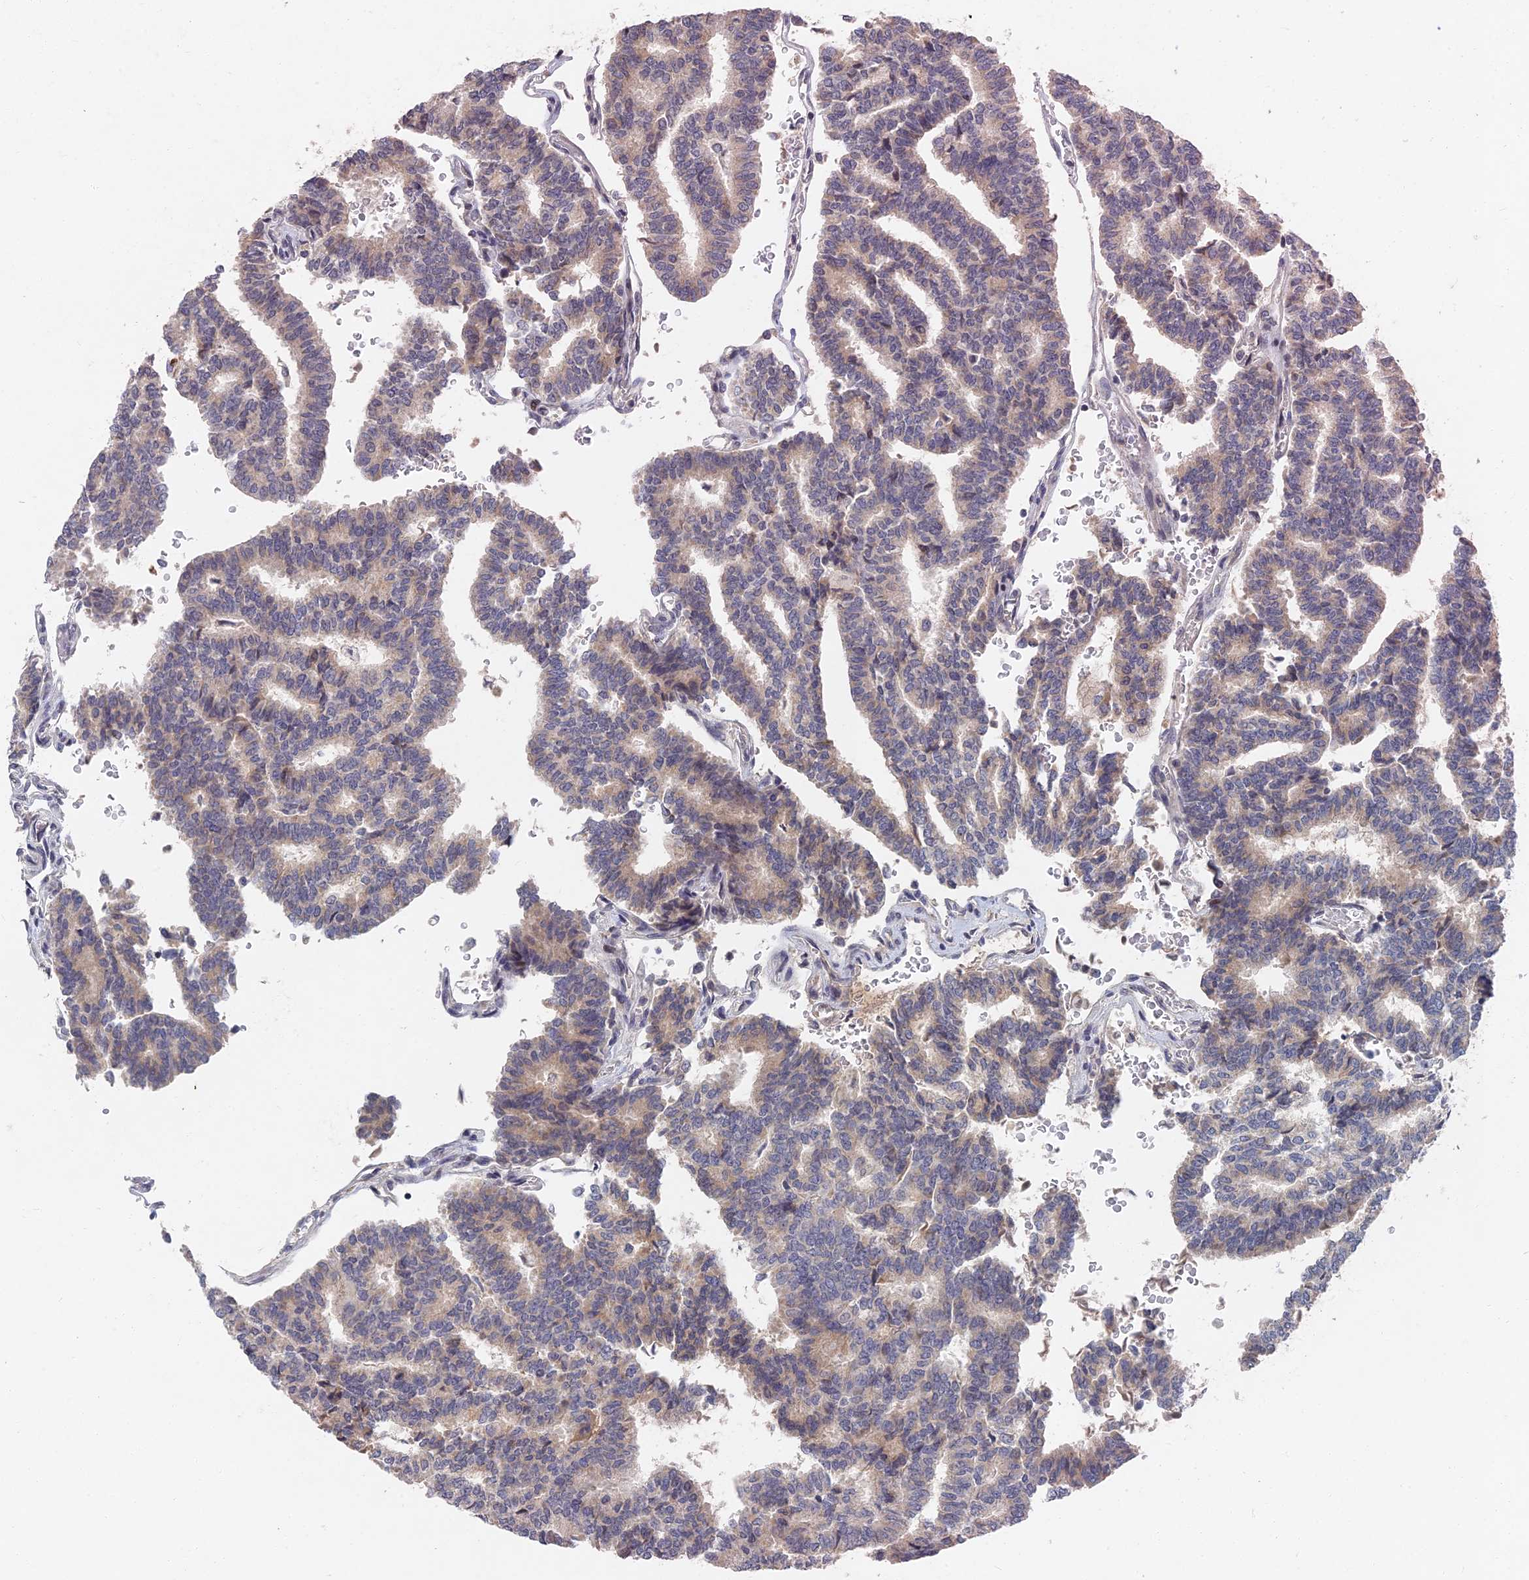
{"staining": {"intensity": "weak", "quantity": "<25%", "location": "cytoplasmic/membranous"}, "tissue": "thyroid cancer", "cell_type": "Tumor cells", "image_type": "cancer", "snomed": [{"axis": "morphology", "description": "Papillary adenocarcinoma, NOS"}, {"axis": "topography", "description": "Thyroid gland"}], "caption": "A high-resolution histopathology image shows IHC staining of thyroid cancer (papillary adenocarcinoma), which exhibits no significant expression in tumor cells.", "gene": "GNA15", "patient": {"sex": "female", "age": 35}}